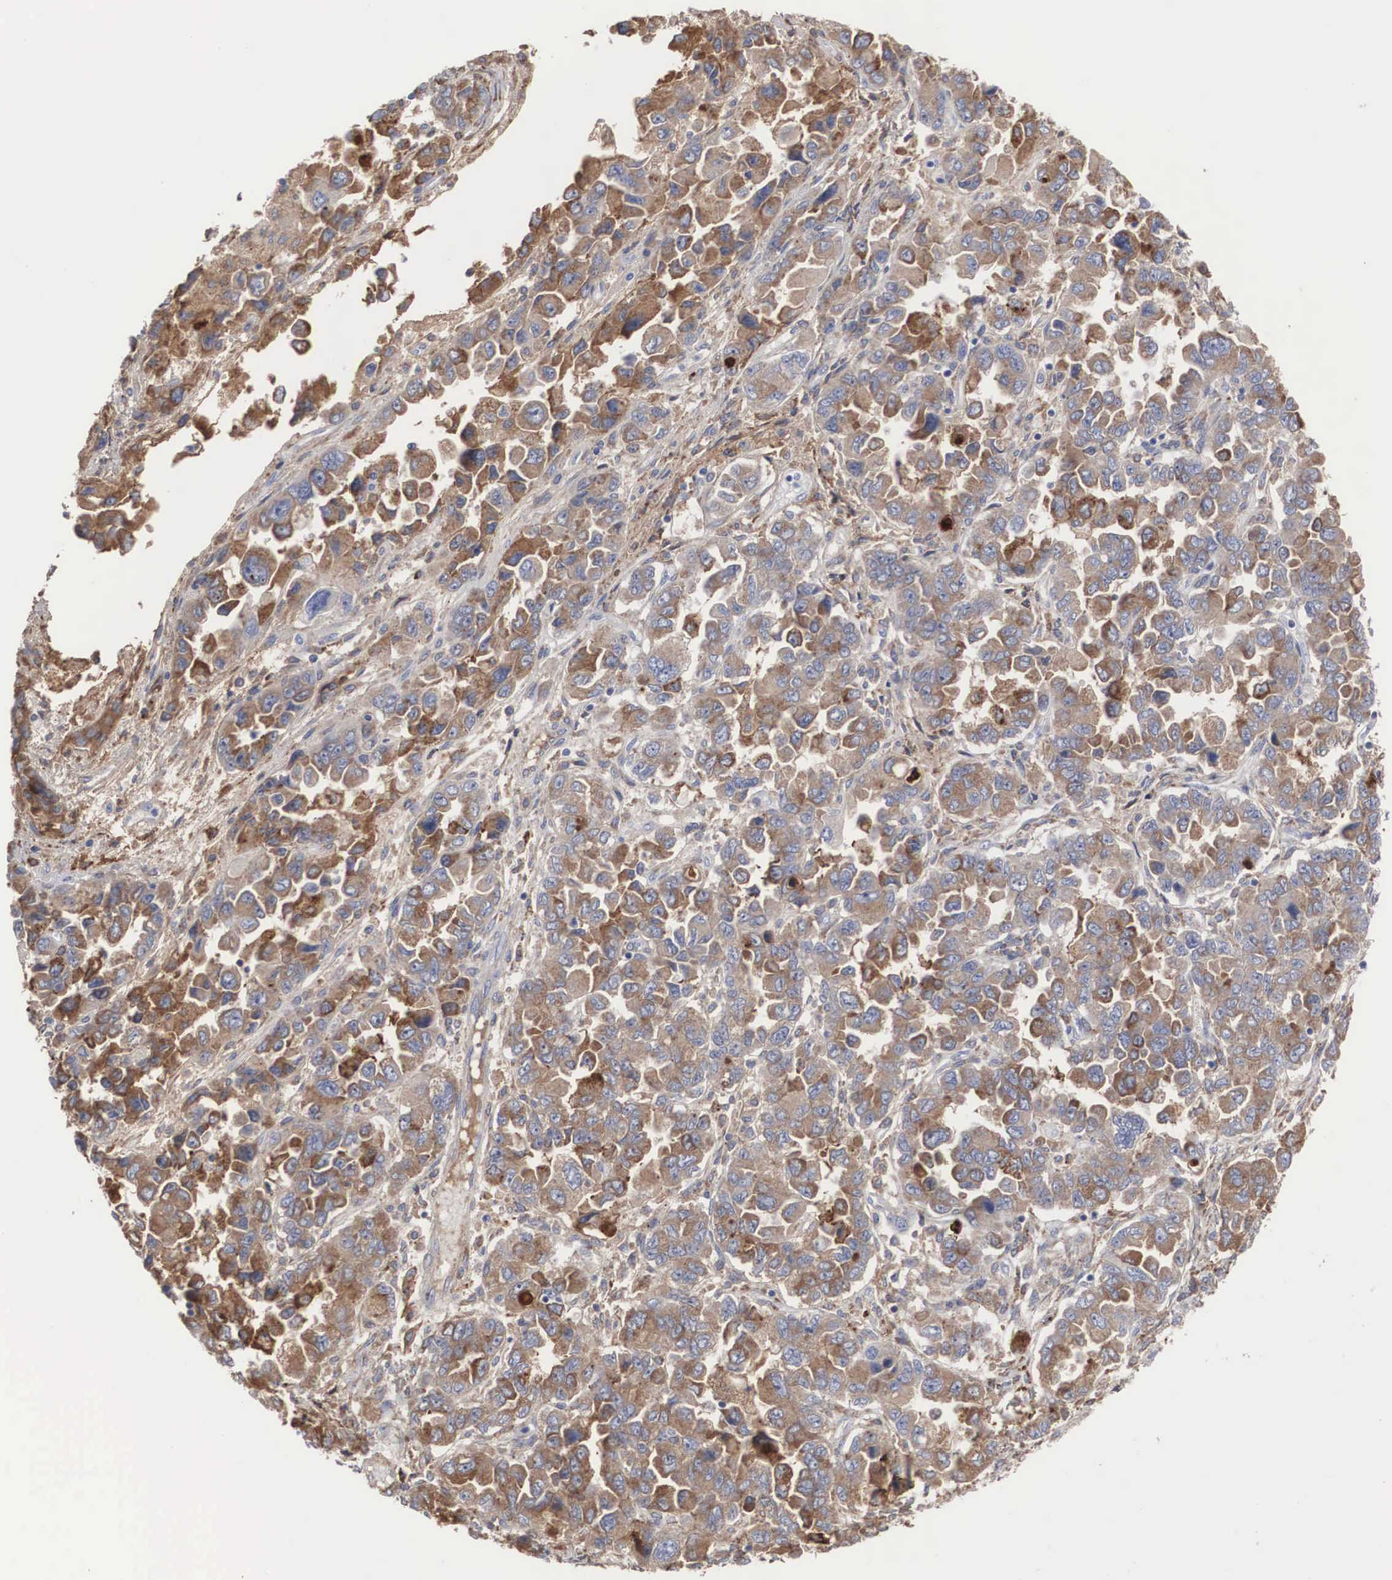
{"staining": {"intensity": "moderate", "quantity": ">75%", "location": "cytoplasmic/membranous"}, "tissue": "ovarian cancer", "cell_type": "Tumor cells", "image_type": "cancer", "snomed": [{"axis": "morphology", "description": "Cystadenocarcinoma, serous, NOS"}, {"axis": "topography", "description": "Ovary"}], "caption": "A brown stain highlights moderate cytoplasmic/membranous staining of a protein in serous cystadenocarcinoma (ovarian) tumor cells.", "gene": "LGALS3BP", "patient": {"sex": "female", "age": 84}}